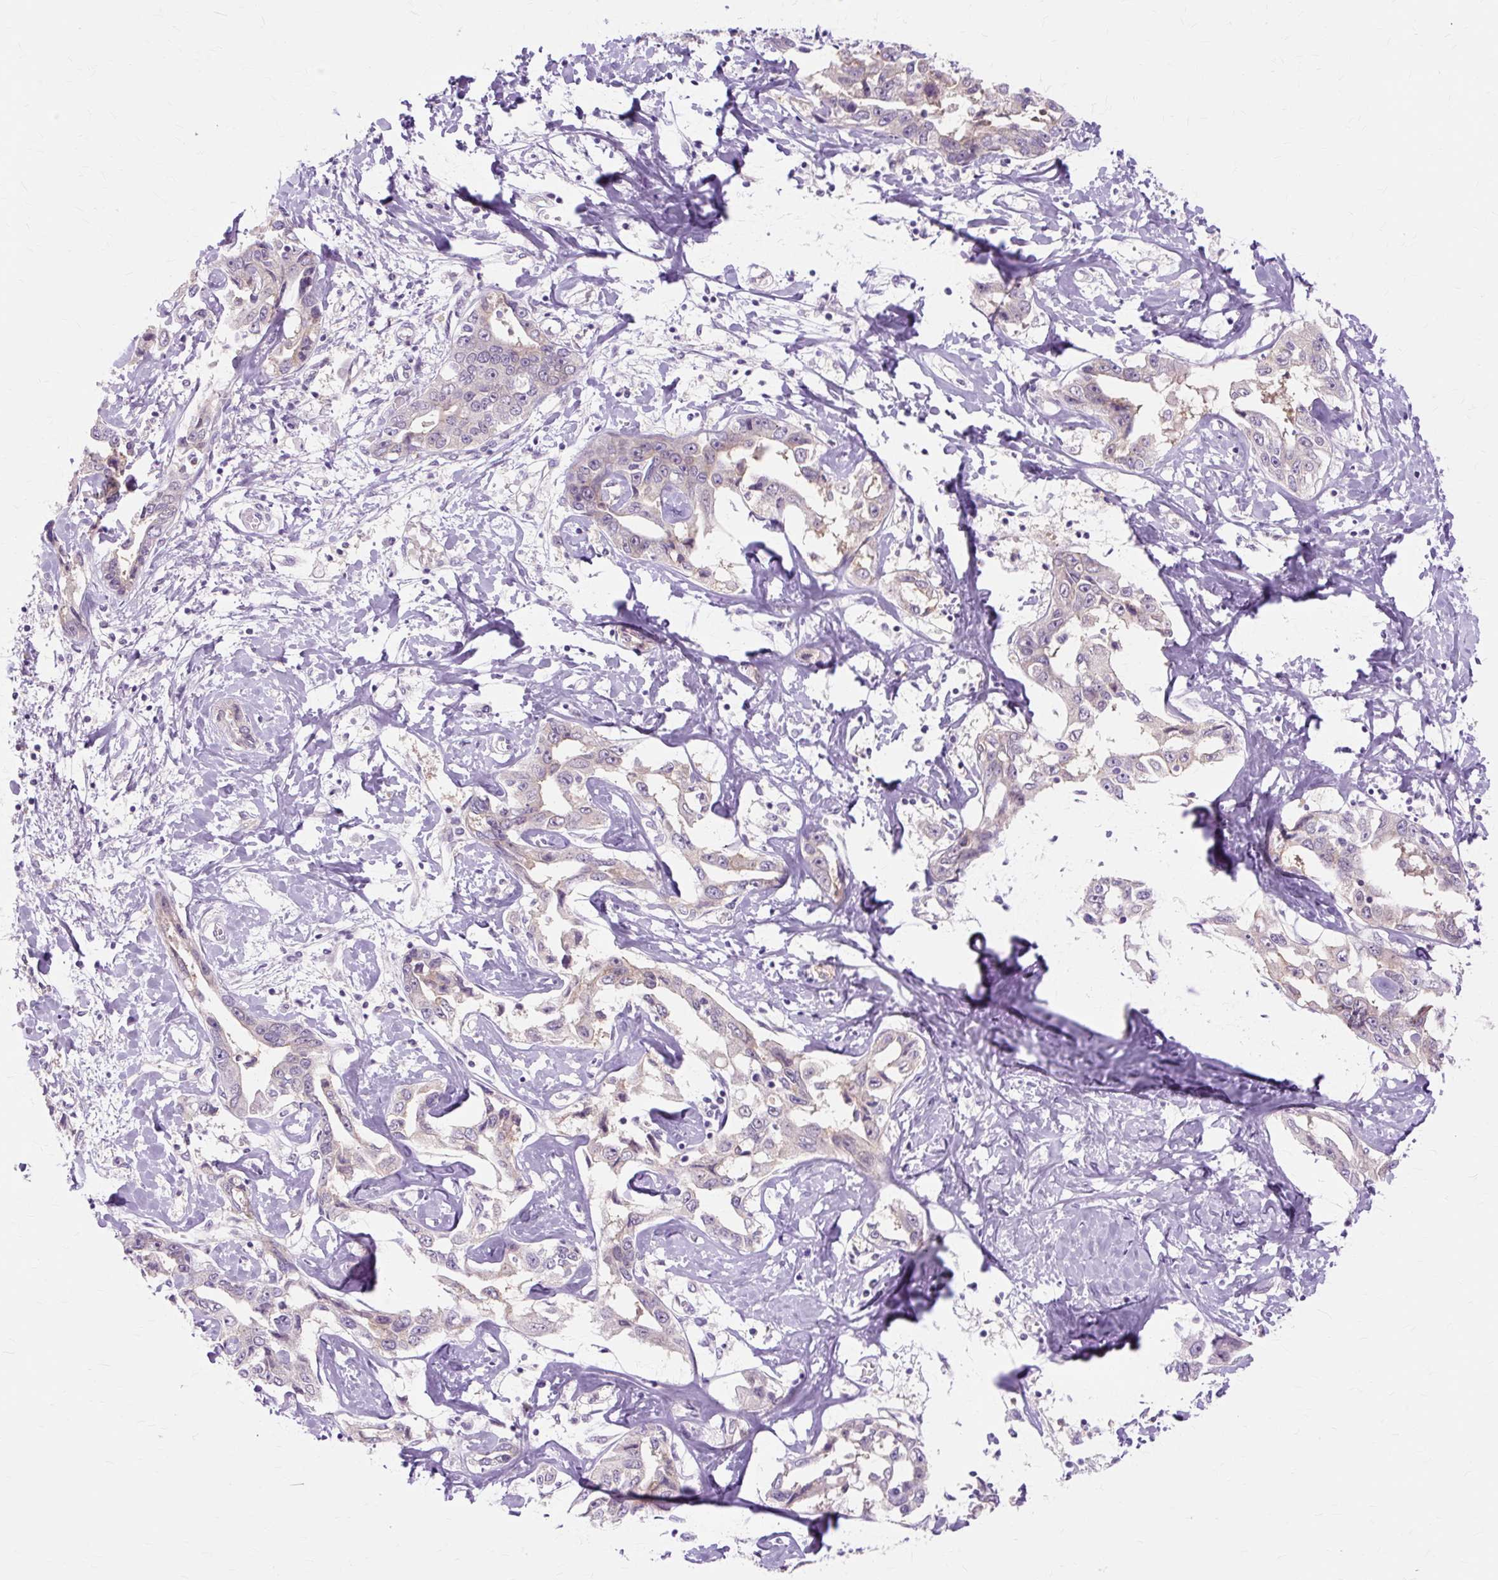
{"staining": {"intensity": "negative", "quantity": "none", "location": "none"}, "tissue": "liver cancer", "cell_type": "Tumor cells", "image_type": "cancer", "snomed": [{"axis": "morphology", "description": "Cholangiocarcinoma"}, {"axis": "topography", "description": "Liver"}], "caption": "Immunohistochemistry (IHC) of cholangiocarcinoma (liver) shows no expression in tumor cells.", "gene": "ZNF35", "patient": {"sex": "male", "age": 59}}